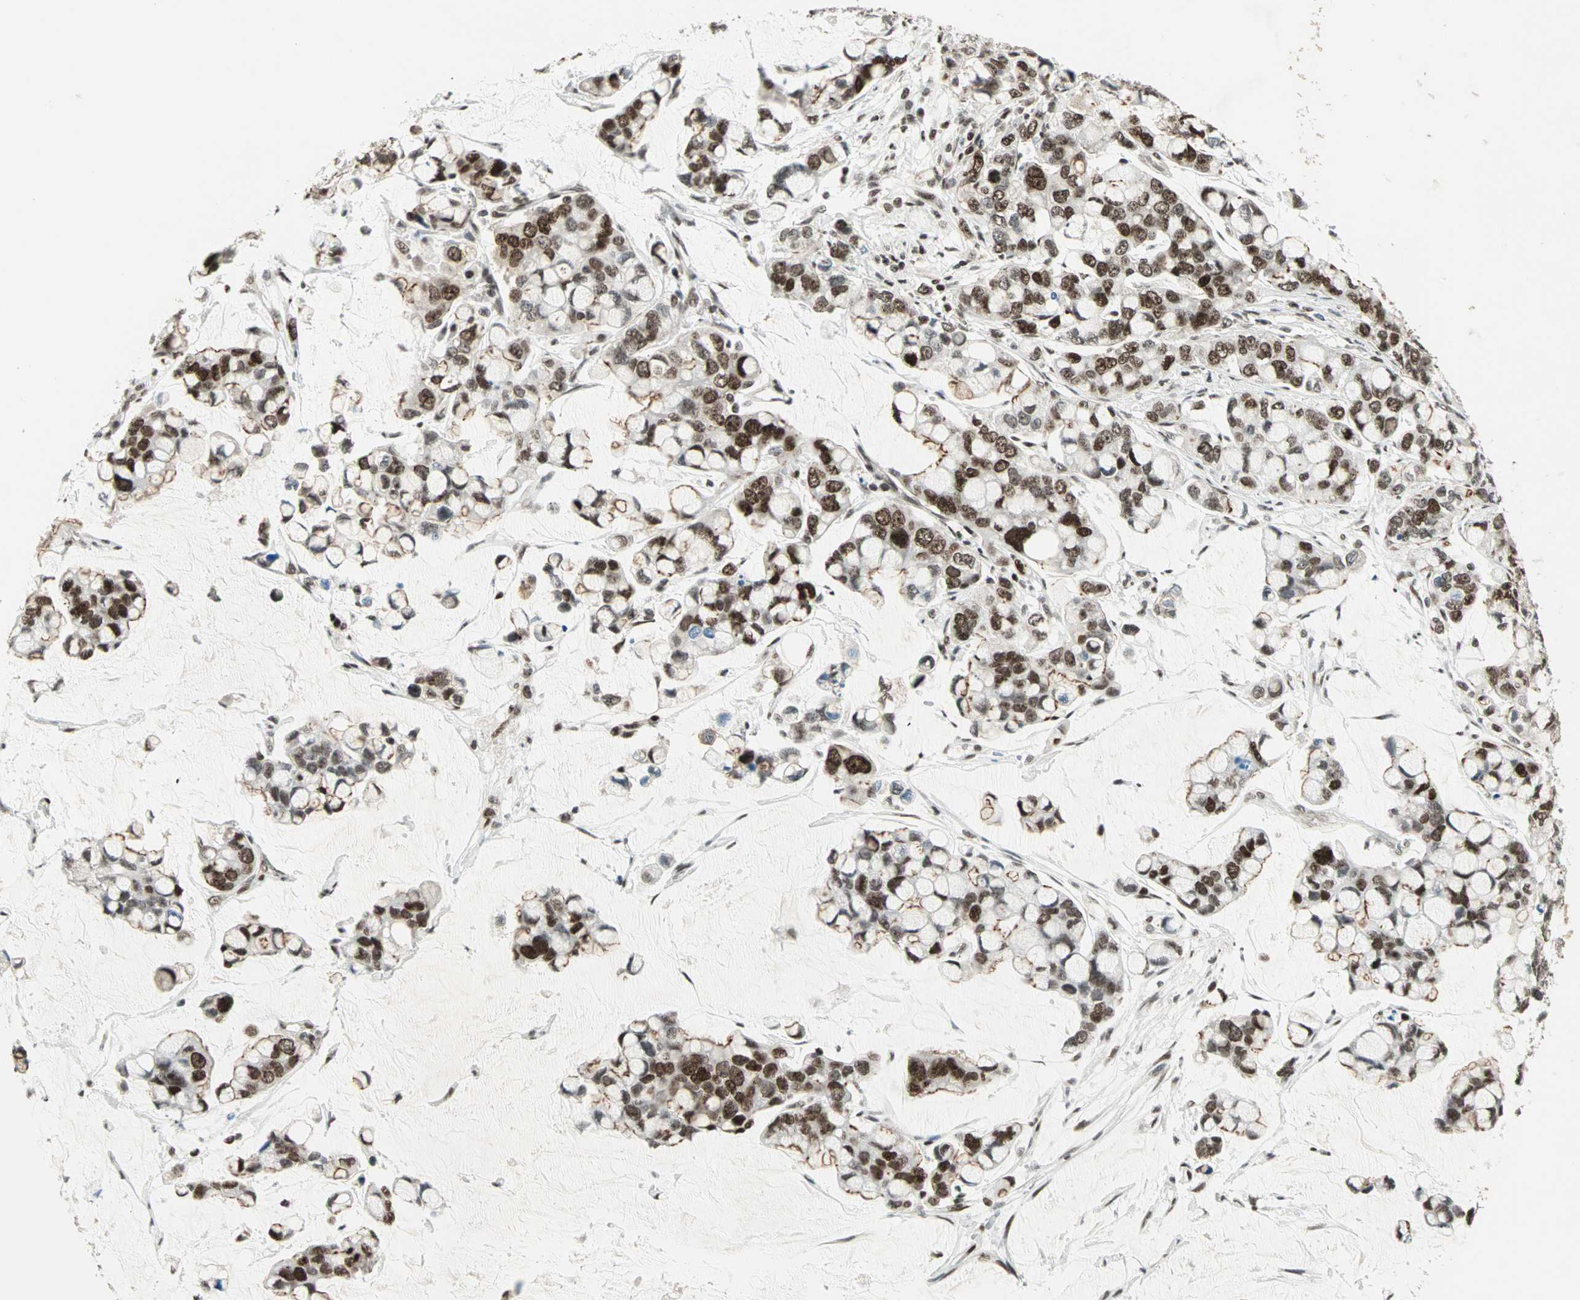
{"staining": {"intensity": "strong", "quantity": ">75%", "location": "nuclear"}, "tissue": "stomach cancer", "cell_type": "Tumor cells", "image_type": "cancer", "snomed": [{"axis": "morphology", "description": "Adenocarcinoma, NOS"}, {"axis": "topography", "description": "Stomach, lower"}], "caption": "Protein staining of stomach cancer (adenocarcinoma) tissue exhibits strong nuclear staining in approximately >75% of tumor cells. (DAB (3,3'-diaminobenzidine) = brown stain, brightfield microscopy at high magnification).", "gene": "MDC1", "patient": {"sex": "male", "age": 84}}